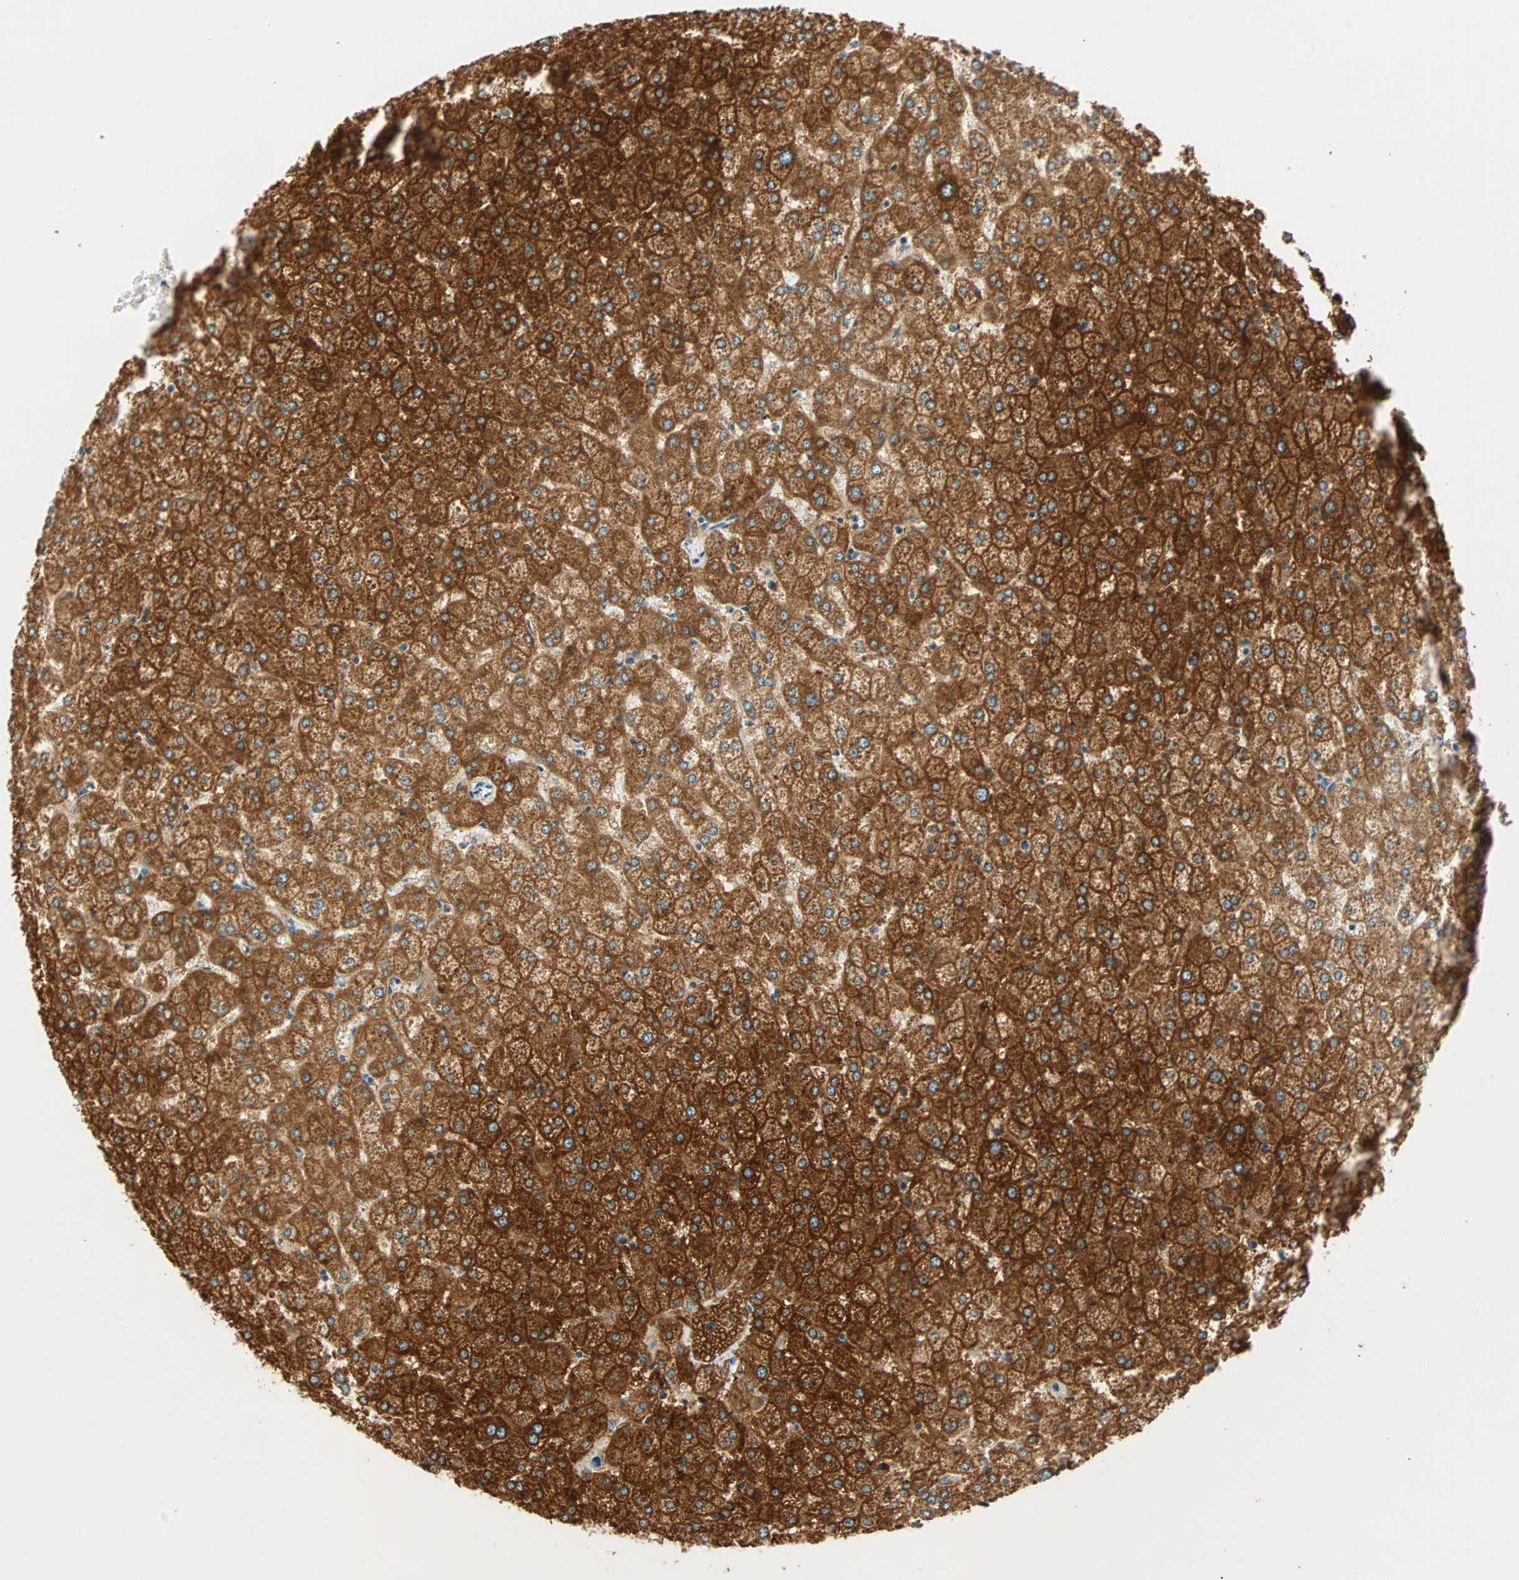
{"staining": {"intensity": "weak", "quantity": ">75%", "location": "cytoplasmic/membranous"}, "tissue": "liver", "cell_type": "Cholangiocytes", "image_type": "normal", "snomed": [{"axis": "morphology", "description": "Normal tissue, NOS"}, {"axis": "topography", "description": "Liver"}], "caption": "Approximately >75% of cholangiocytes in benign liver reveal weak cytoplasmic/membranous protein expression as visualized by brown immunohistochemical staining.", "gene": "RAD18", "patient": {"sex": "female", "age": 32}}